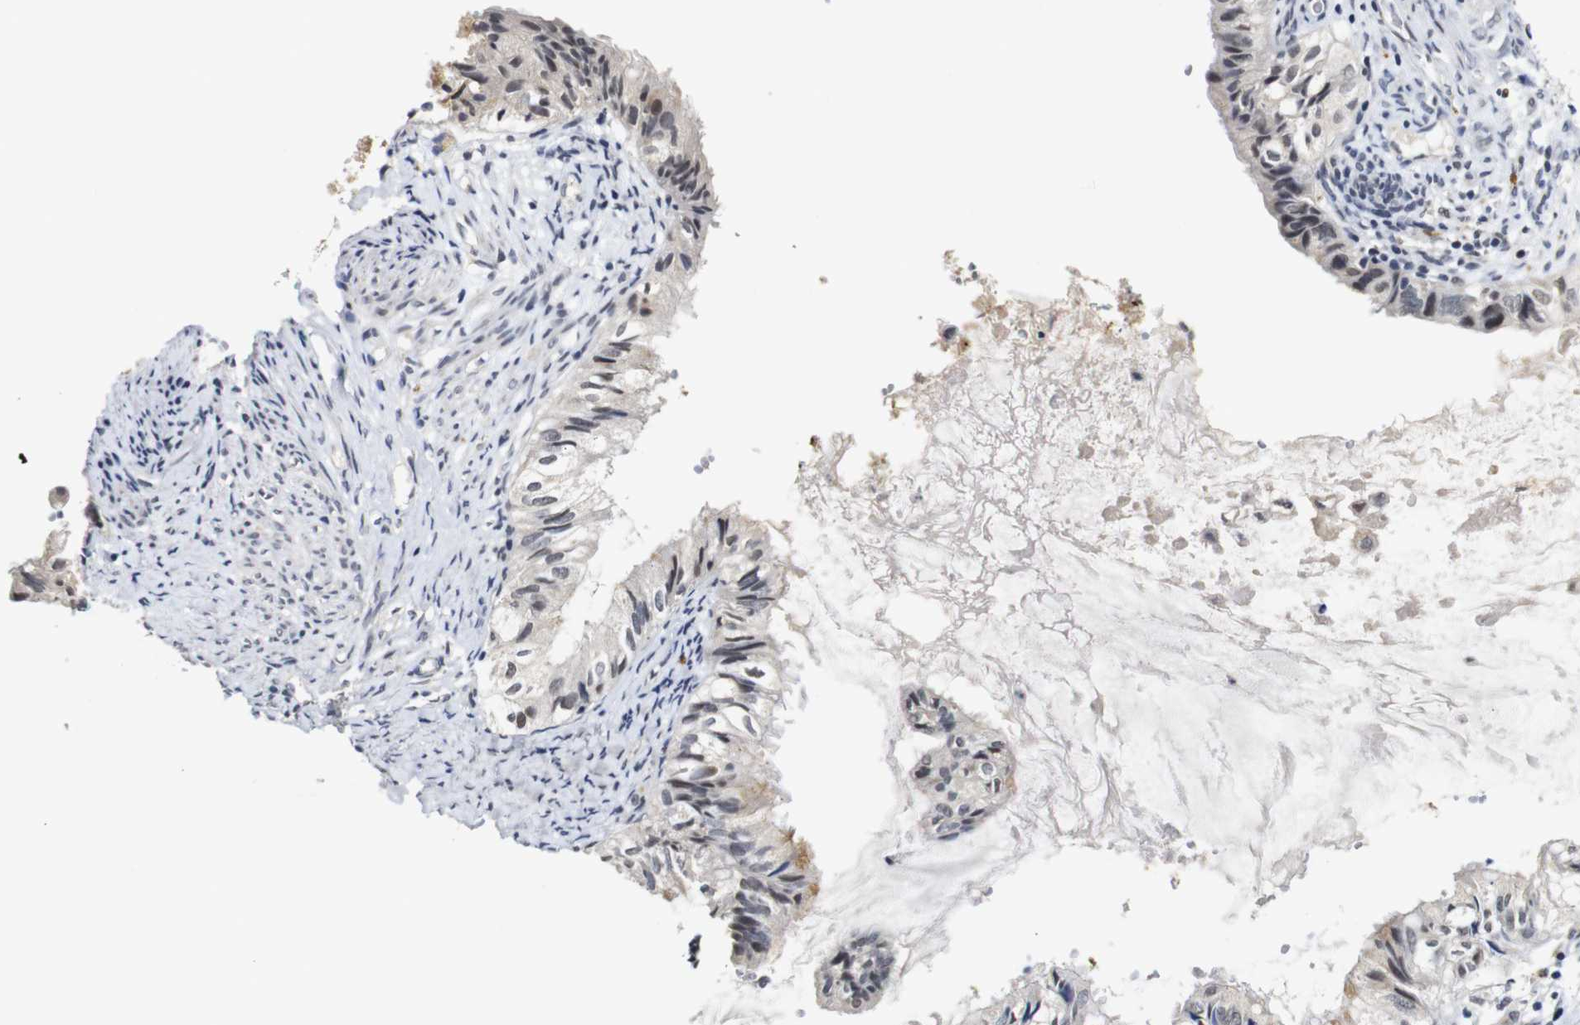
{"staining": {"intensity": "moderate", "quantity": "<25%", "location": "cytoplasmic/membranous,nuclear"}, "tissue": "cervical cancer", "cell_type": "Tumor cells", "image_type": "cancer", "snomed": [{"axis": "morphology", "description": "Normal tissue, NOS"}, {"axis": "morphology", "description": "Adenocarcinoma, NOS"}, {"axis": "topography", "description": "Cervix"}, {"axis": "topography", "description": "Endometrium"}], "caption": "The histopathology image demonstrates a brown stain indicating the presence of a protein in the cytoplasmic/membranous and nuclear of tumor cells in cervical adenocarcinoma. (brown staining indicates protein expression, while blue staining denotes nuclei).", "gene": "NTRK3", "patient": {"sex": "female", "age": 86}}